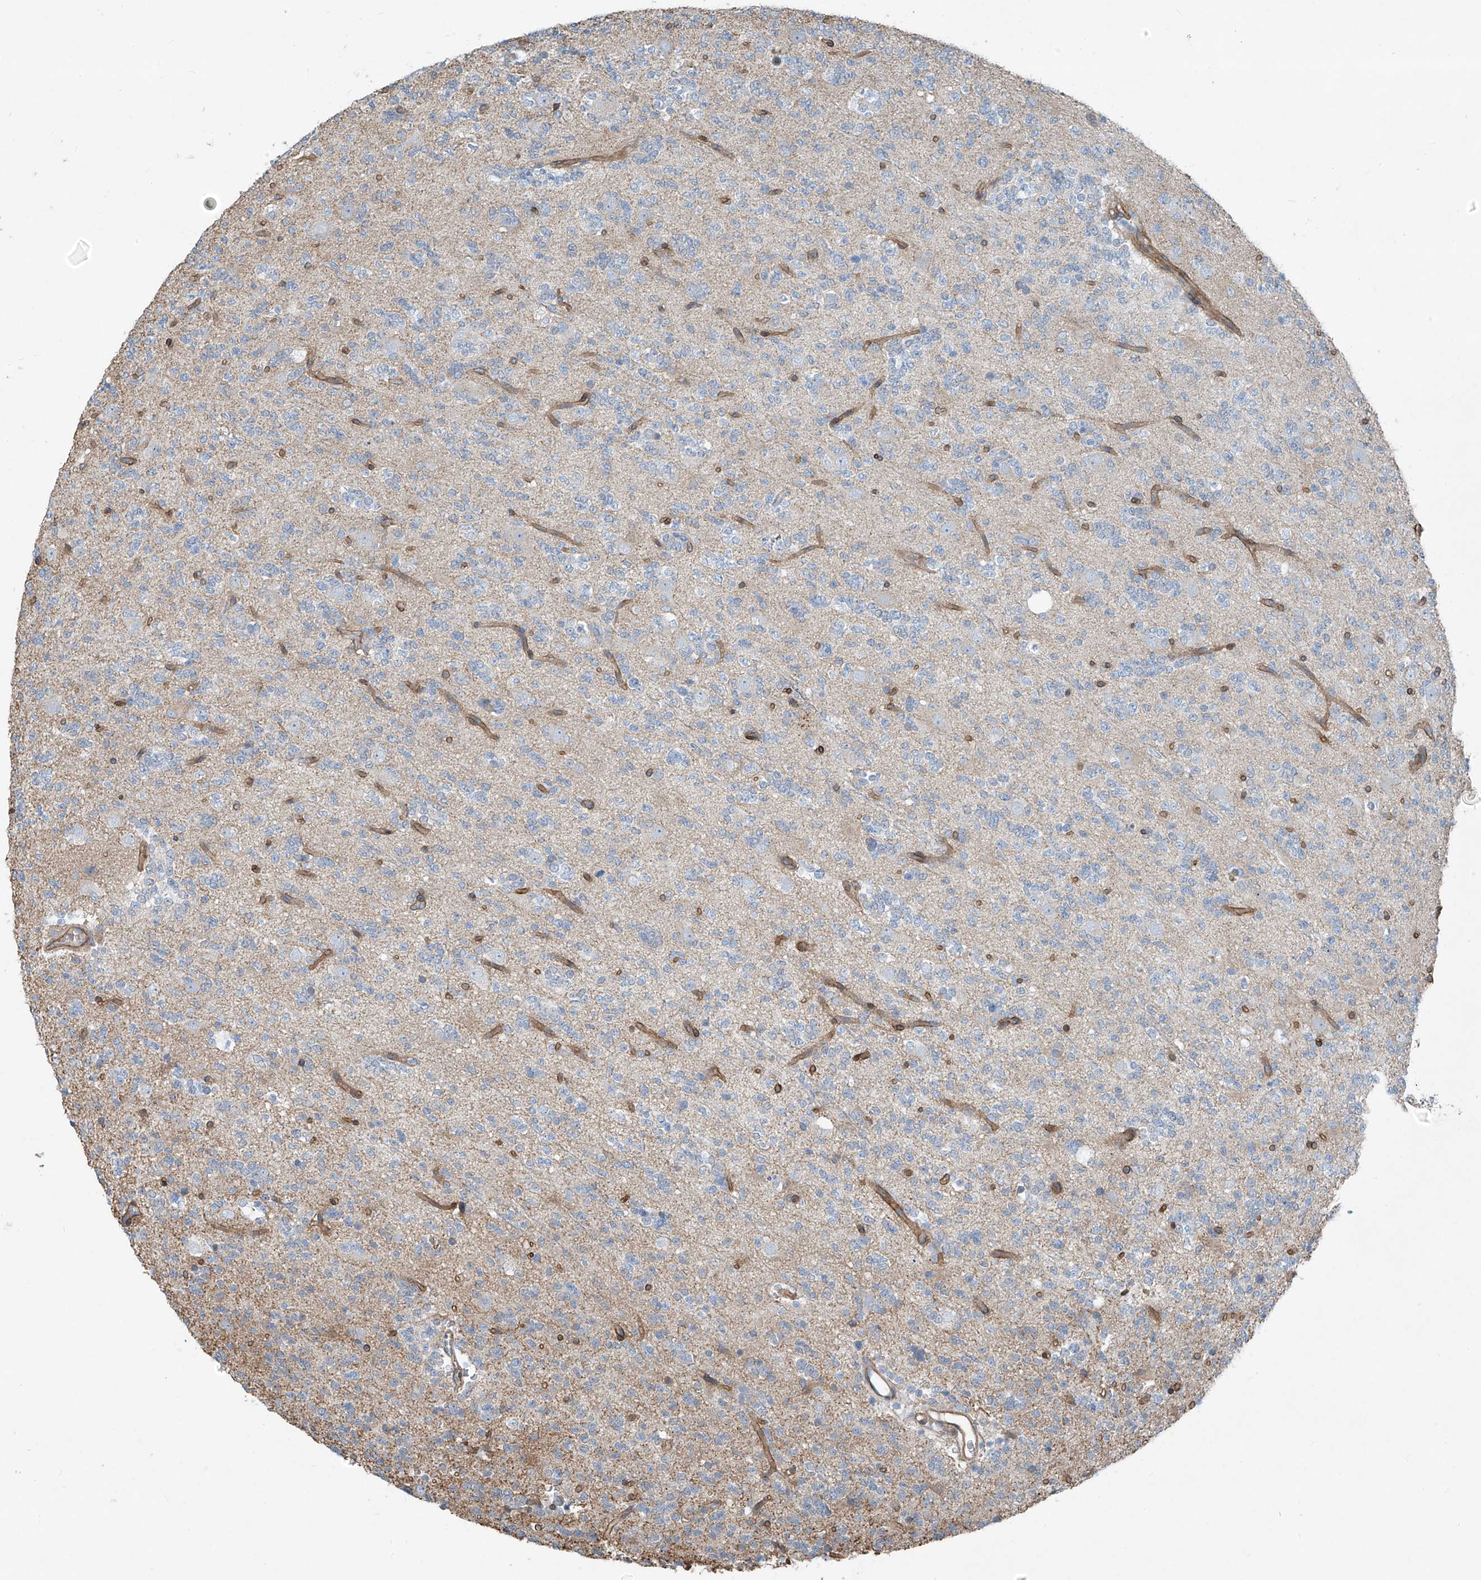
{"staining": {"intensity": "negative", "quantity": "none", "location": "none"}, "tissue": "glioma", "cell_type": "Tumor cells", "image_type": "cancer", "snomed": [{"axis": "morphology", "description": "Glioma, malignant, High grade"}, {"axis": "topography", "description": "Brain"}], "caption": "DAB immunohistochemical staining of human glioma shows no significant positivity in tumor cells.", "gene": "TNS2", "patient": {"sex": "female", "age": 62}}